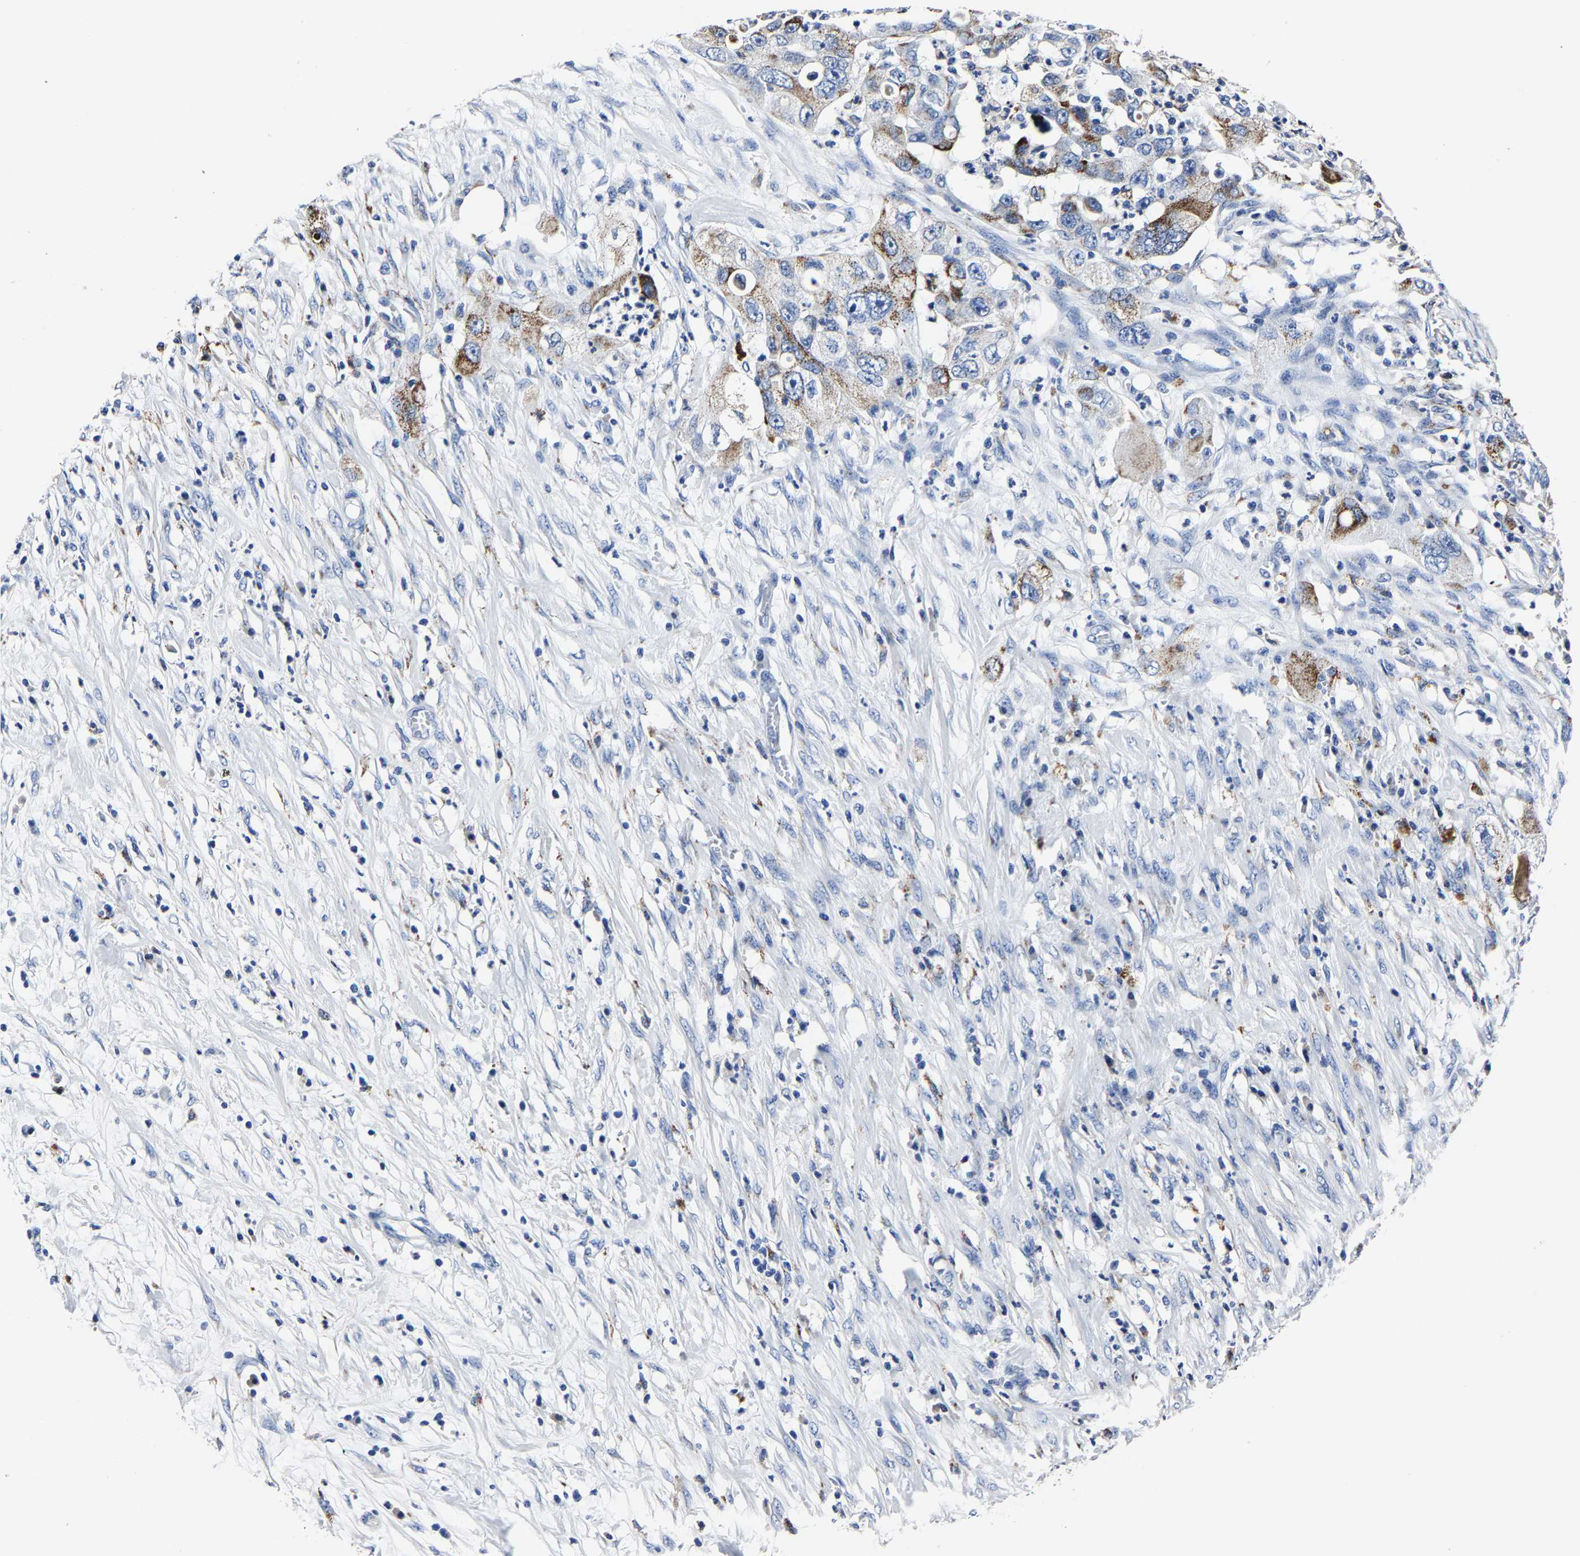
{"staining": {"intensity": "moderate", "quantity": "<25%", "location": "cytoplasmic/membranous"}, "tissue": "pancreatic cancer", "cell_type": "Tumor cells", "image_type": "cancer", "snomed": [{"axis": "morphology", "description": "Adenocarcinoma, NOS"}, {"axis": "topography", "description": "Pancreas"}], "caption": "Adenocarcinoma (pancreatic) stained for a protein (brown) shows moderate cytoplasmic/membranous positive staining in approximately <25% of tumor cells.", "gene": "PSPH", "patient": {"sex": "female", "age": 78}}